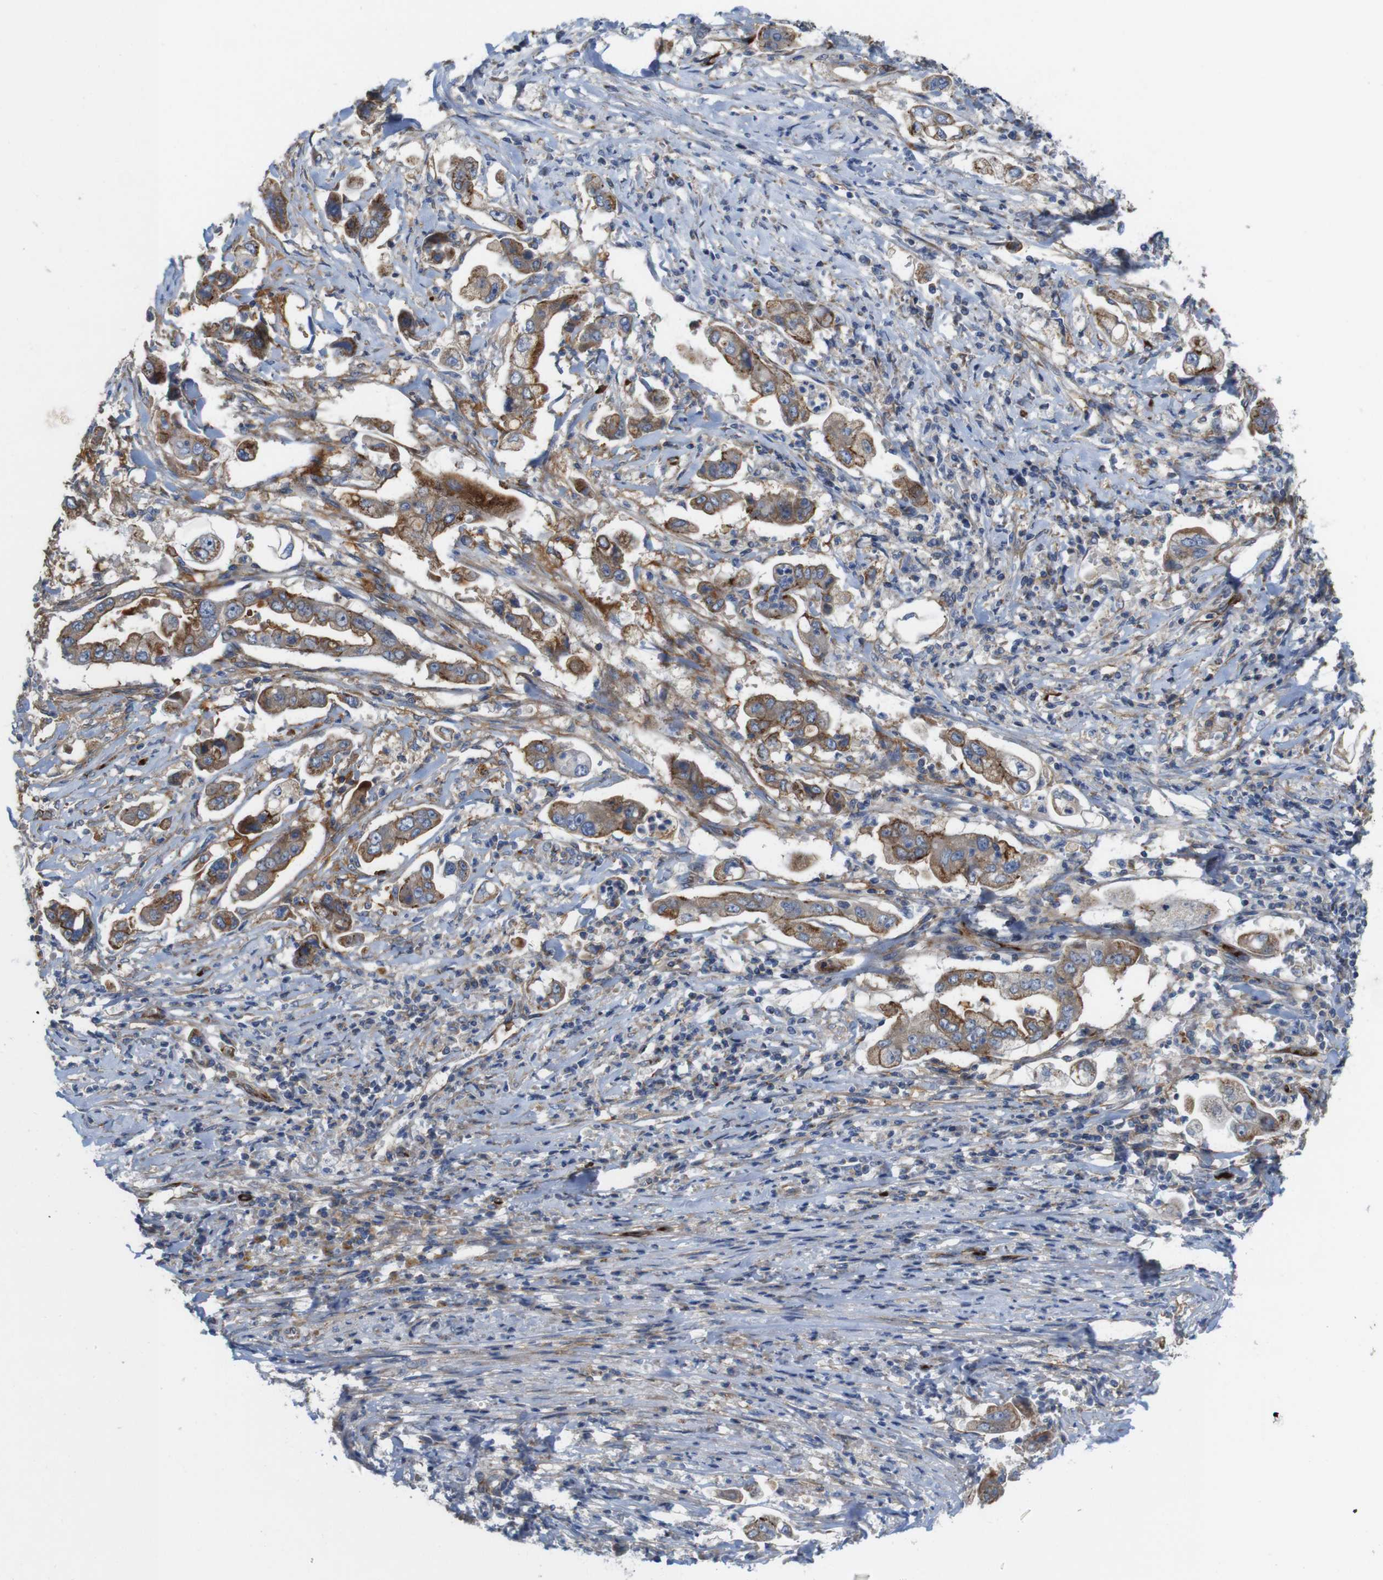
{"staining": {"intensity": "moderate", "quantity": ">75%", "location": "cytoplasmic/membranous"}, "tissue": "stomach cancer", "cell_type": "Tumor cells", "image_type": "cancer", "snomed": [{"axis": "morphology", "description": "Adenocarcinoma, NOS"}, {"axis": "topography", "description": "Stomach"}], "caption": "A brown stain highlights moderate cytoplasmic/membranous positivity of a protein in adenocarcinoma (stomach) tumor cells.", "gene": "EFCAB14", "patient": {"sex": "male", "age": 62}}